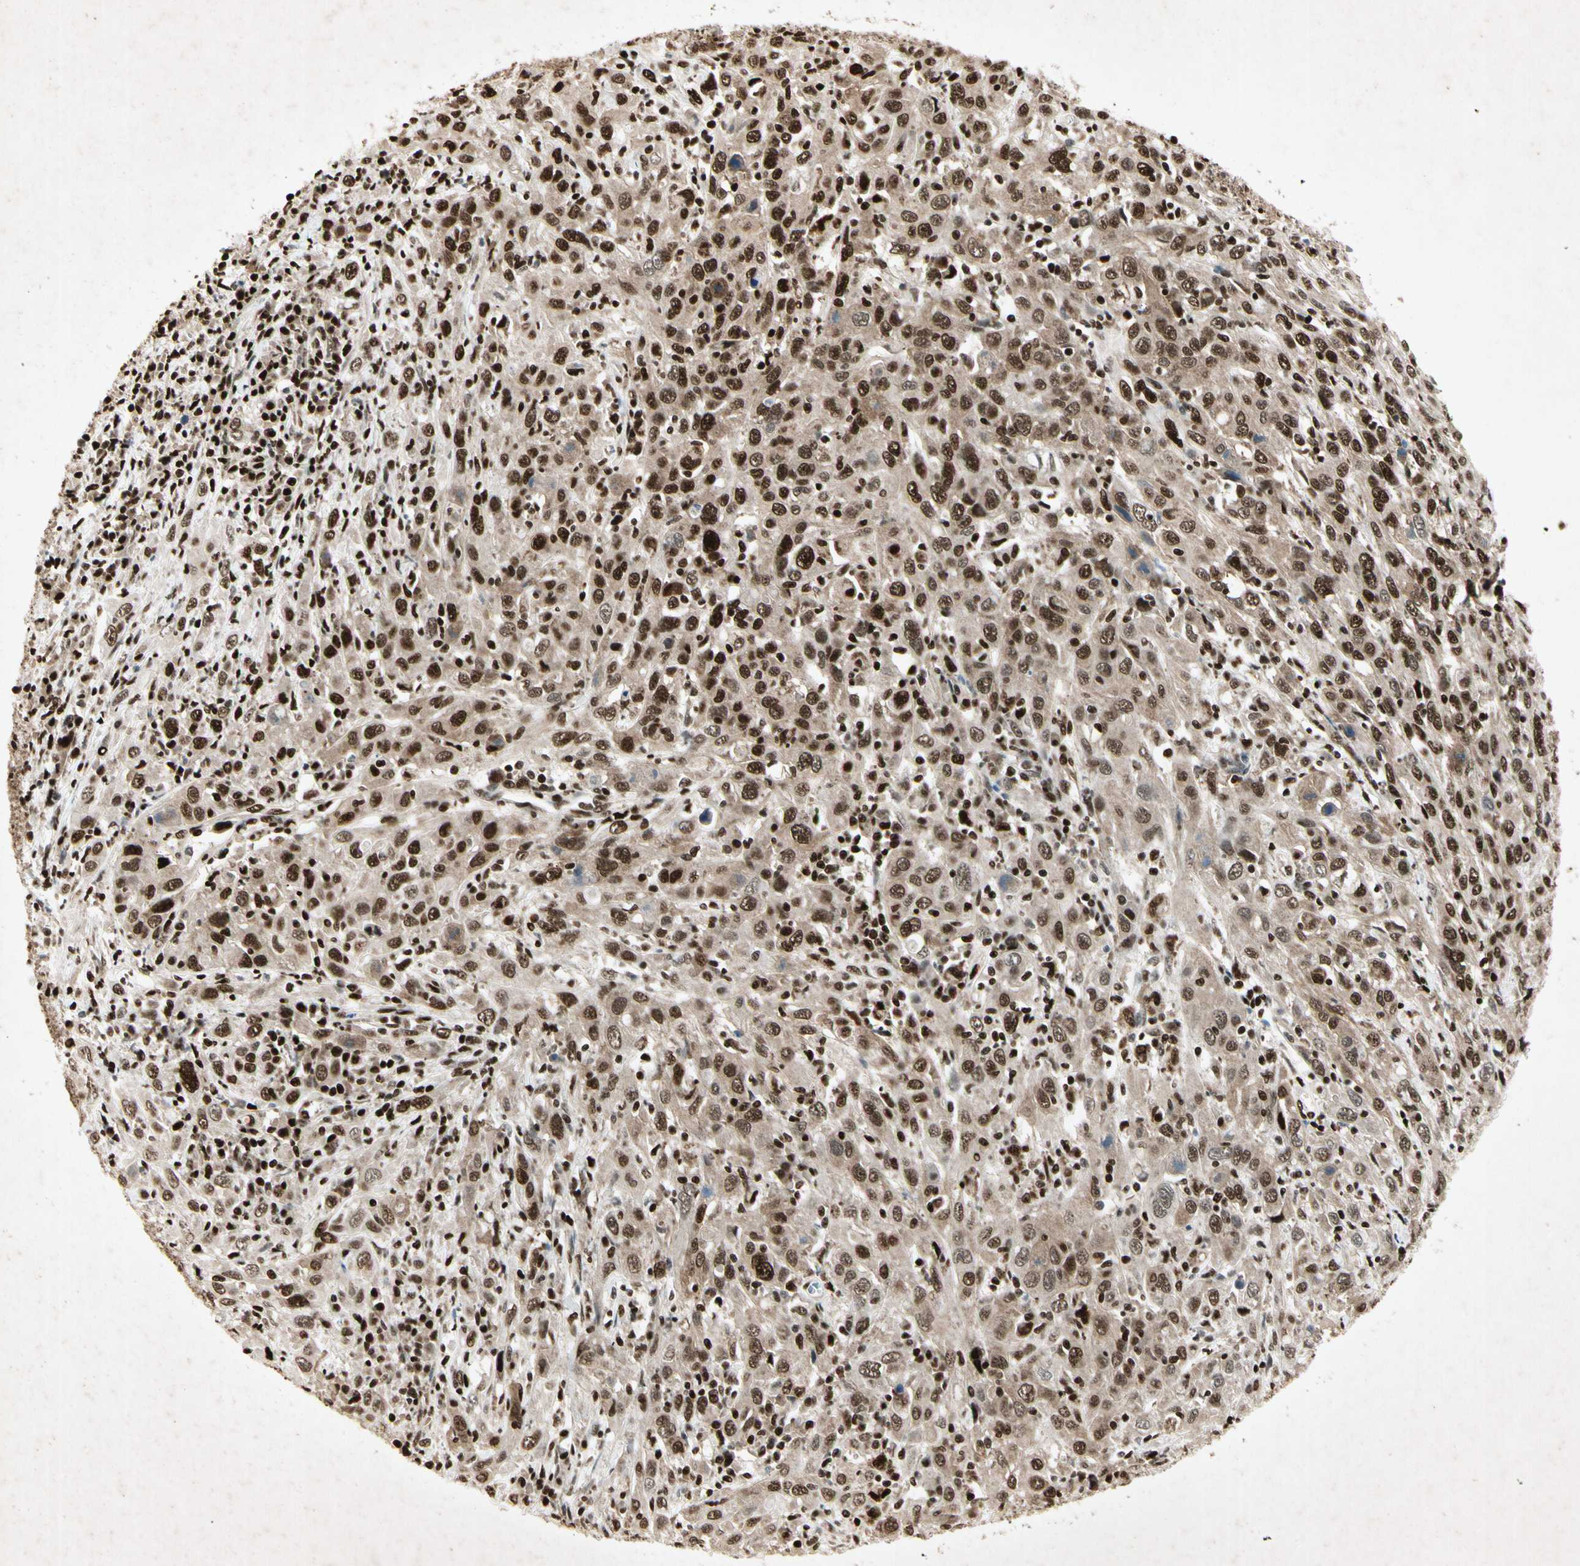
{"staining": {"intensity": "strong", "quantity": ">75%", "location": "nuclear"}, "tissue": "cervical cancer", "cell_type": "Tumor cells", "image_type": "cancer", "snomed": [{"axis": "morphology", "description": "Squamous cell carcinoma, NOS"}, {"axis": "topography", "description": "Cervix"}], "caption": "Protein expression analysis of human cervical cancer (squamous cell carcinoma) reveals strong nuclear expression in about >75% of tumor cells.", "gene": "RNF43", "patient": {"sex": "female", "age": 46}}